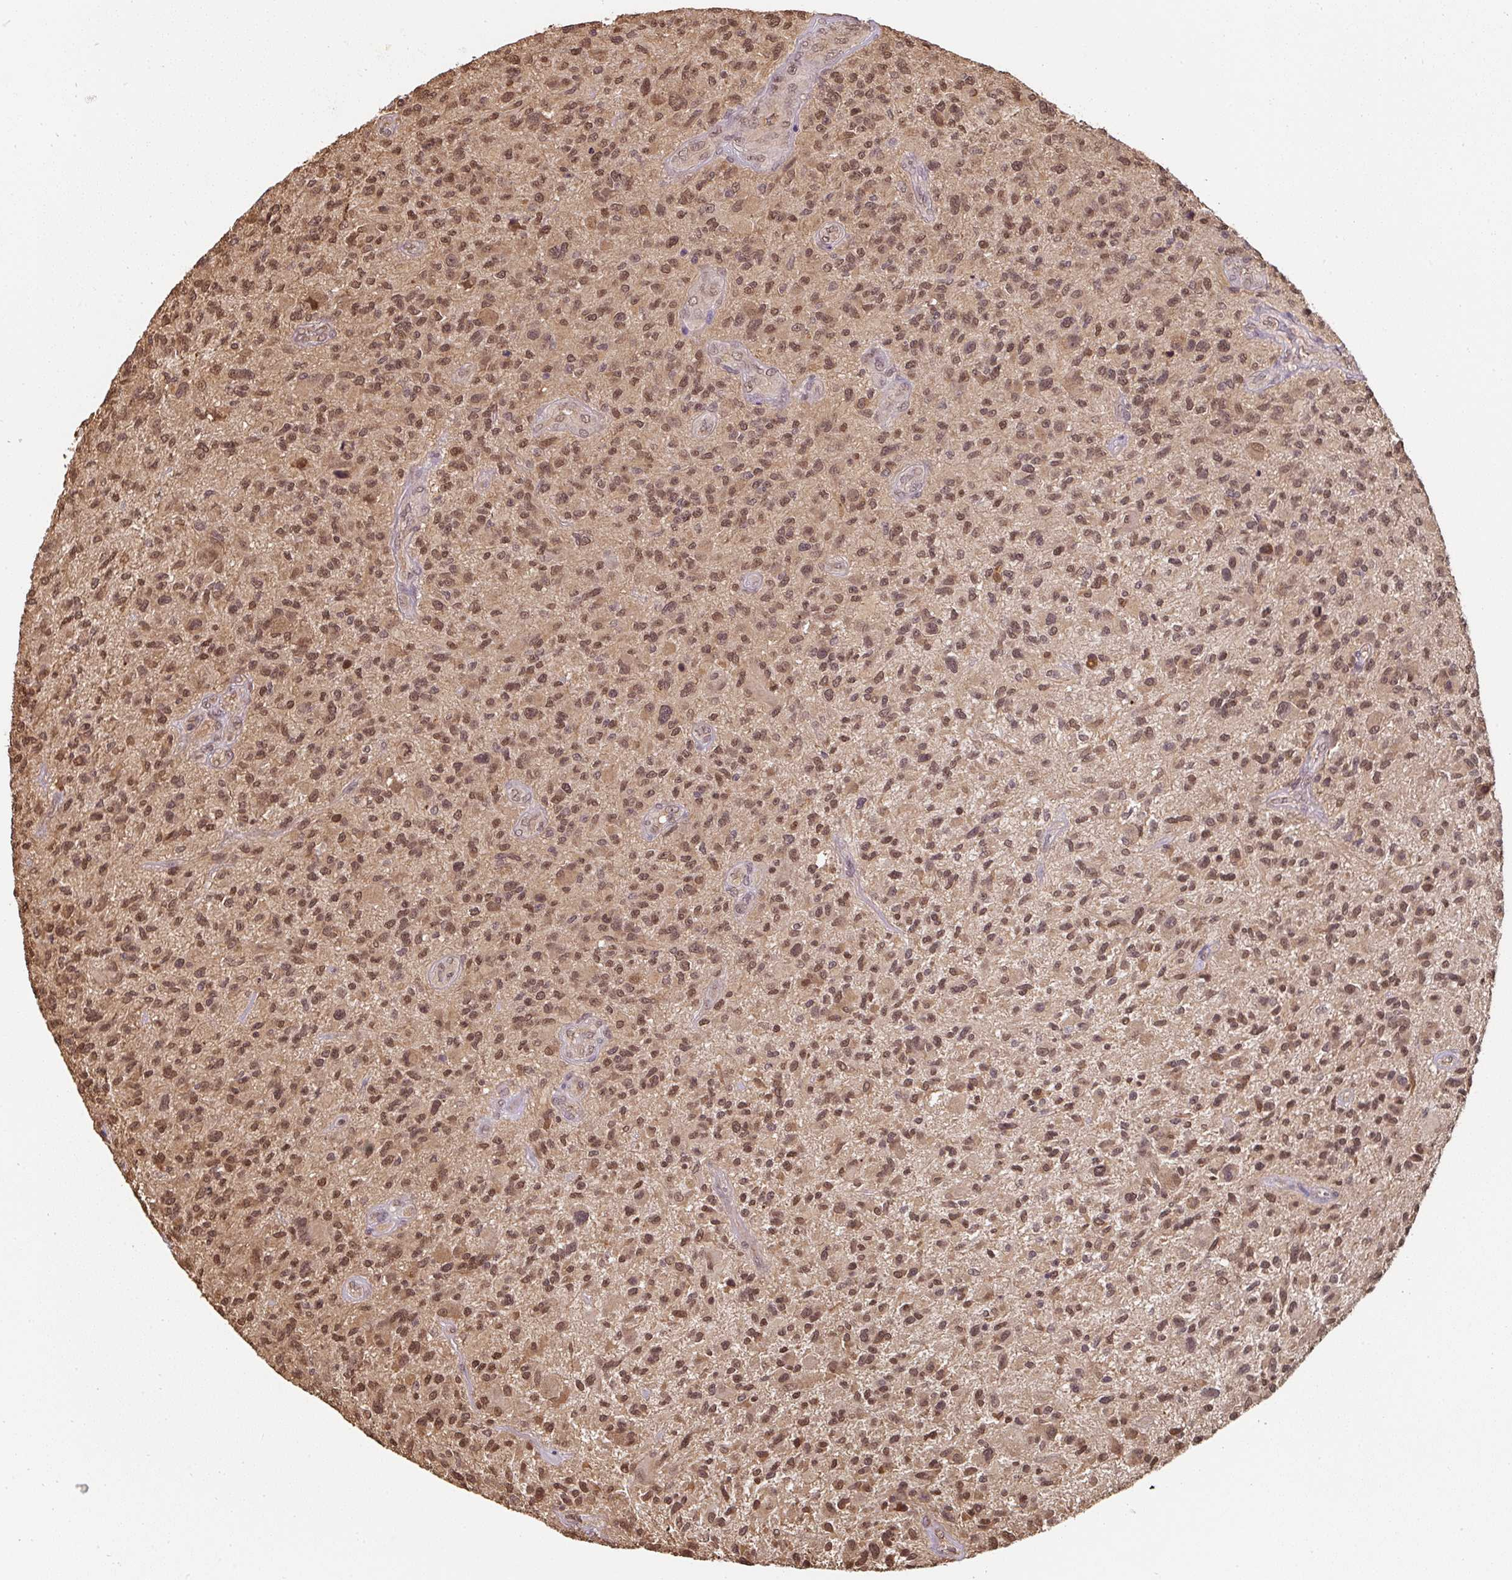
{"staining": {"intensity": "moderate", "quantity": ">75%", "location": "nuclear"}, "tissue": "glioma", "cell_type": "Tumor cells", "image_type": "cancer", "snomed": [{"axis": "morphology", "description": "Glioma, malignant, High grade"}, {"axis": "topography", "description": "Brain"}], "caption": "Immunohistochemistry (IHC) photomicrograph of neoplastic tissue: human glioma stained using immunohistochemistry shows medium levels of moderate protein expression localized specifically in the nuclear of tumor cells, appearing as a nuclear brown color.", "gene": "ST13", "patient": {"sex": "male", "age": 47}}